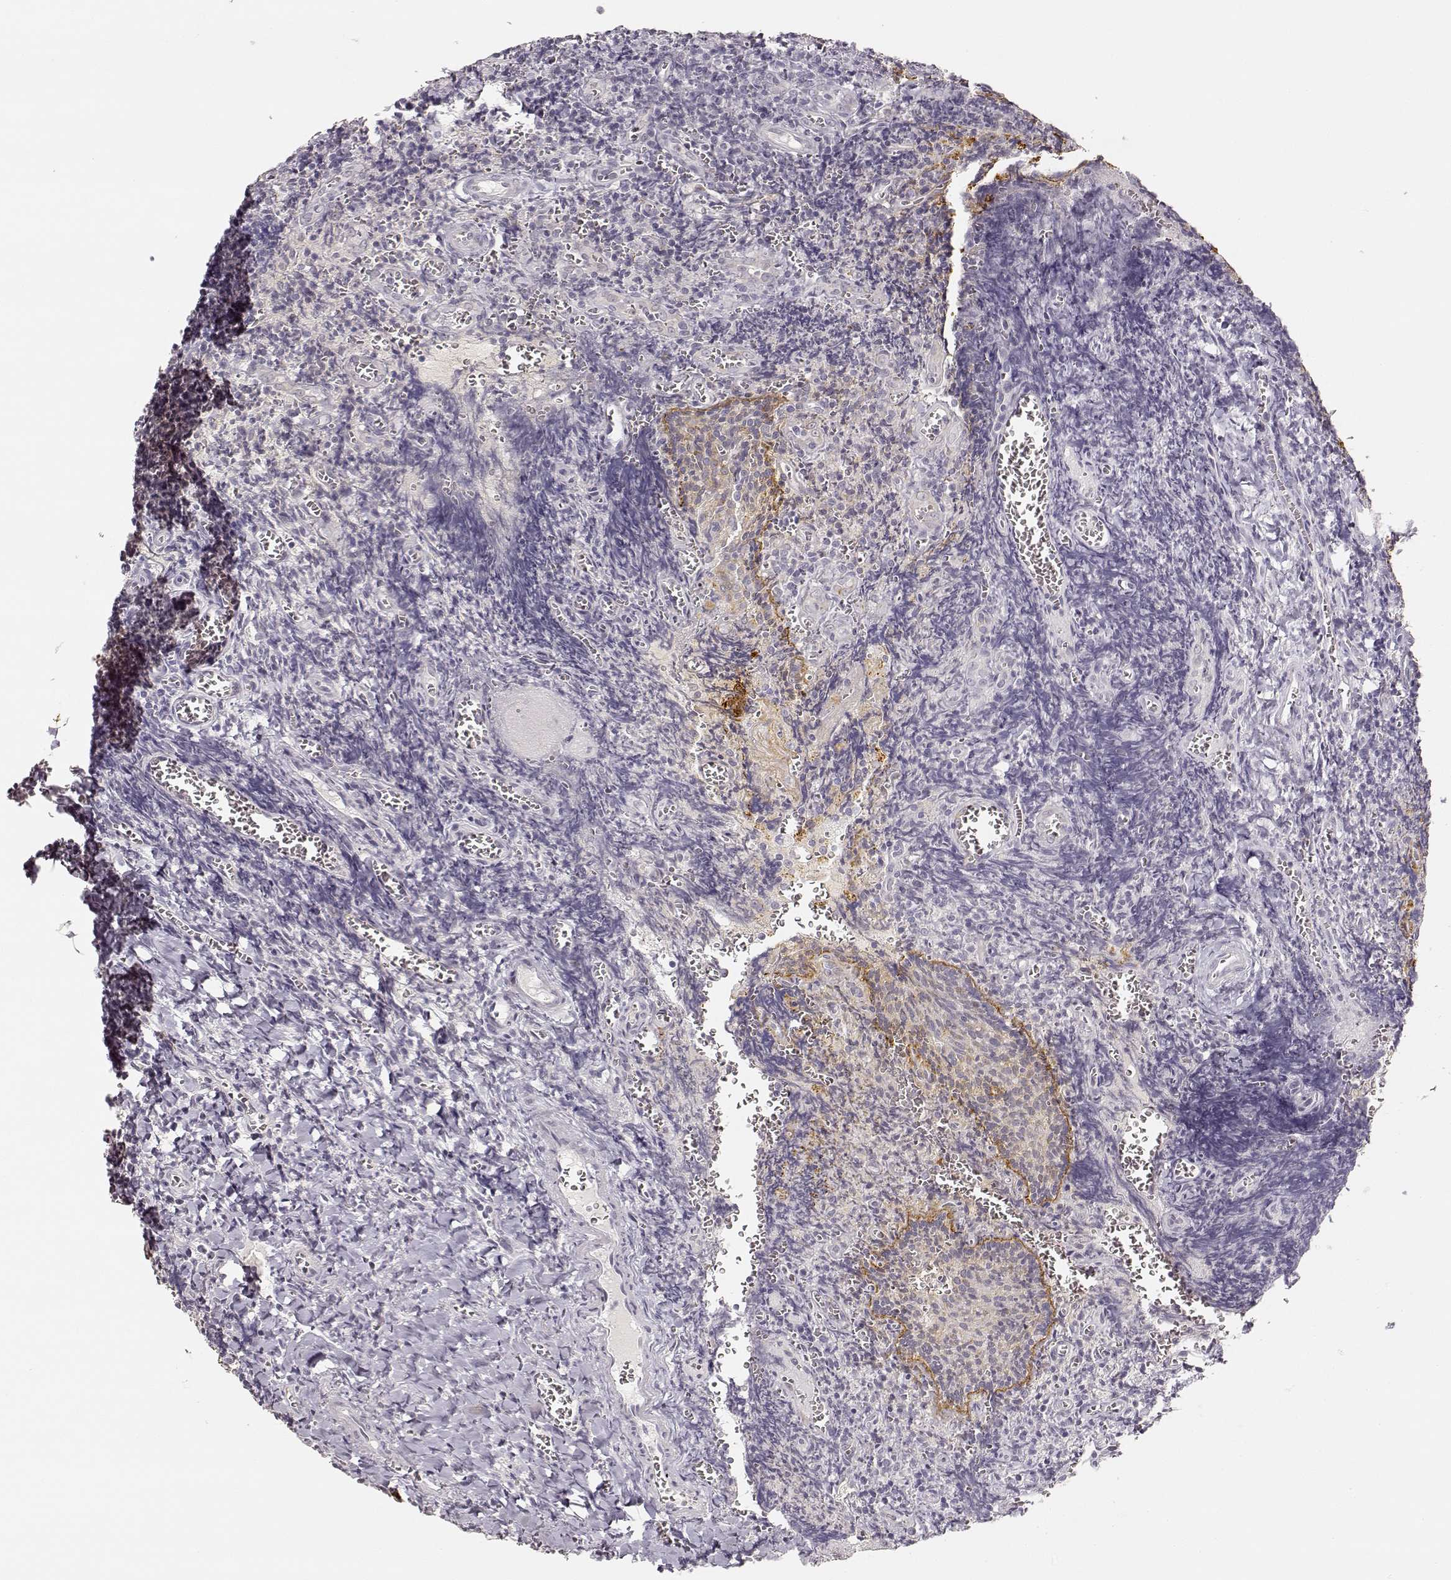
{"staining": {"intensity": "negative", "quantity": "none", "location": "none"}, "tissue": "tonsil", "cell_type": "Germinal center cells", "image_type": "normal", "snomed": [{"axis": "morphology", "description": "Normal tissue, NOS"}, {"axis": "morphology", "description": "Inflammation, NOS"}, {"axis": "topography", "description": "Tonsil"}], "caption": "Immunohistochemistry micrograph of normal tonsil: tonsil stained with DAB displays no significant protein positivity in germinal center cells.", "gene": "LAMC2", "patient": {"sex": "female", "age": 31}}